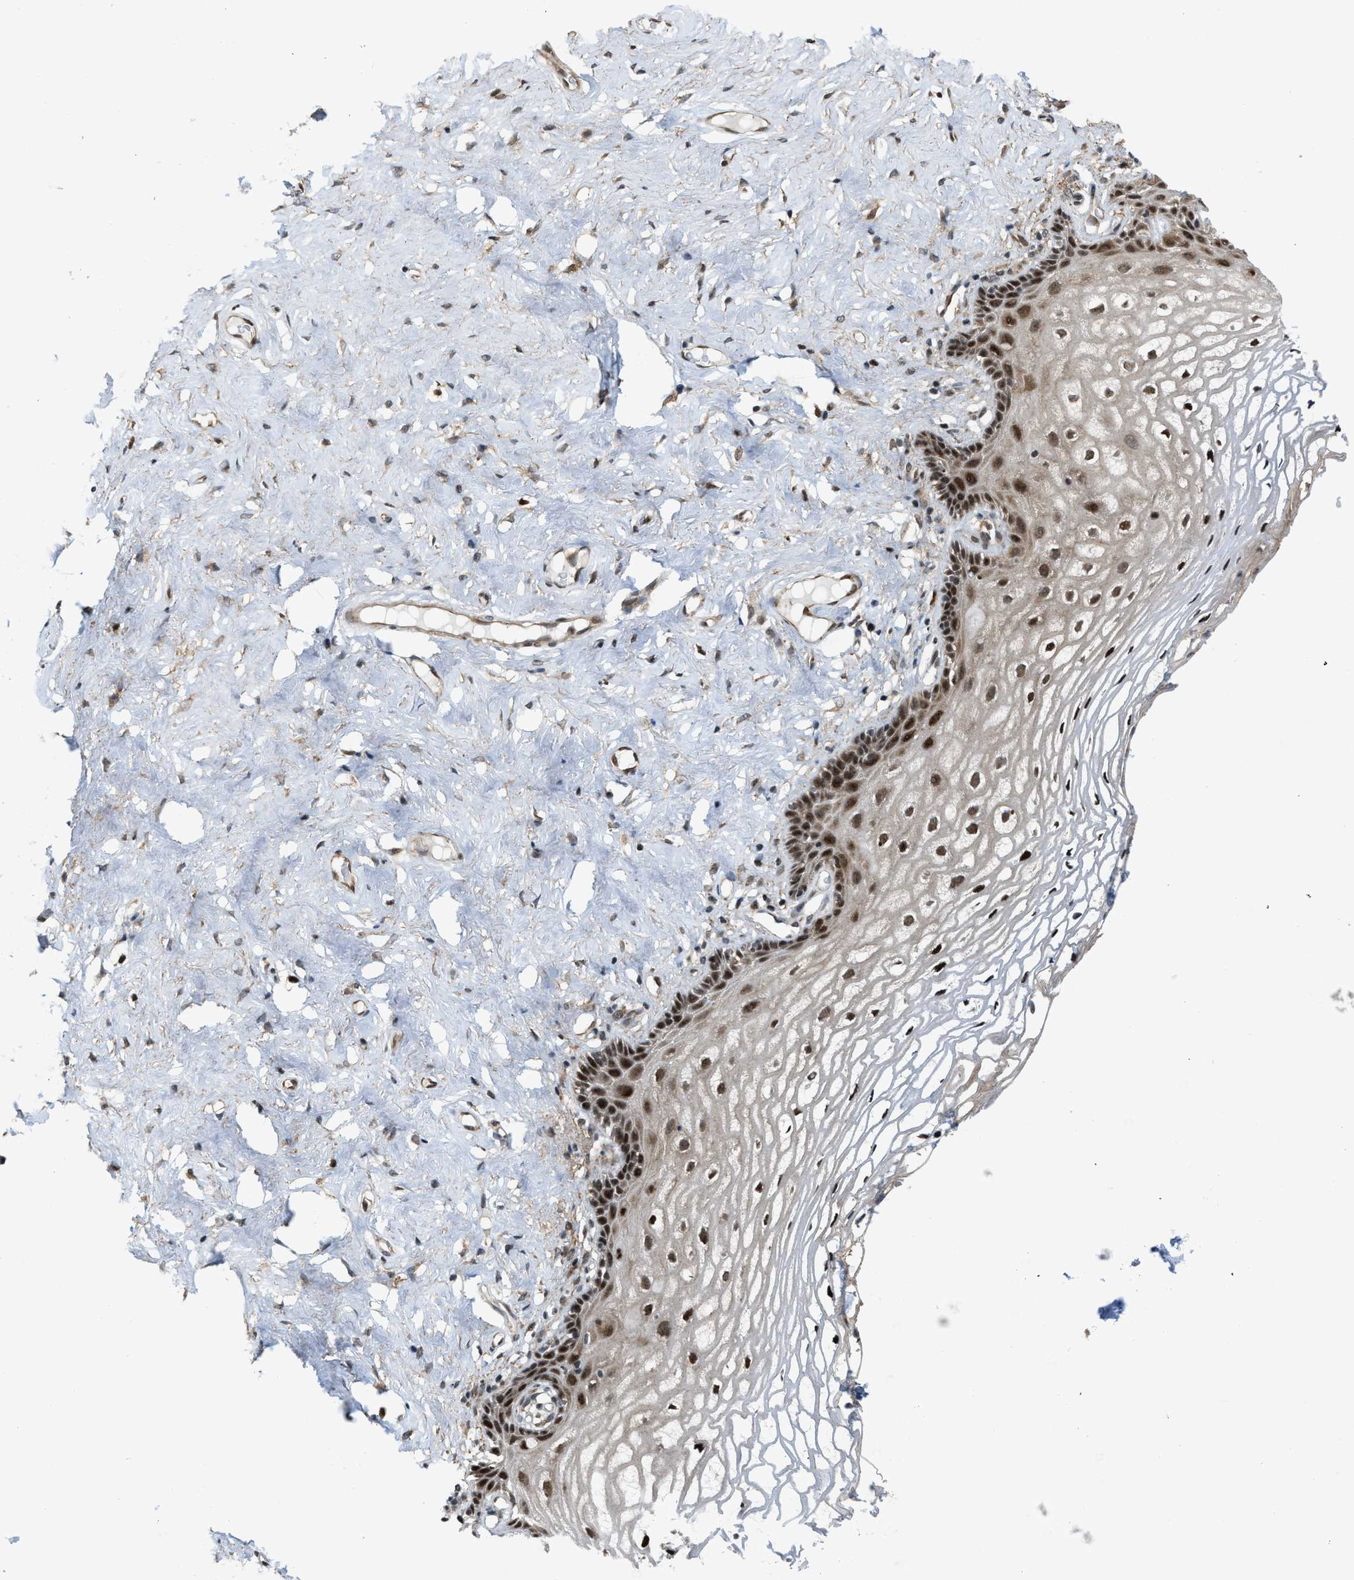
{"staining": {"intensity": "strong", "quantity": ">75%", "location": "nuclear"}, "tissue": "vagina", "cell_type": "Squamous epithelial cells", "image_type": "normal", "snomed": [{"axis": "morphology", "description": "Normal tissue, NOS"}, {"axis": "morphology", "description": "Adenocarcinoma, NOS"}, {"axis": "topography", "description": "Rectum"}, {"axis": "topography", "description": "Vagina"}], "caption": "Immunohistochemistry (IHC) micrograph of unremarkable vagina: vagina stained using immunohistochemistry (IHC) reveals high levels of strong protein expression localized specifically in the nuclear of squamous epithelial cells, appearing as a nuclear brown color.", "gene": "ZNF250", "patient": {"sex": "female", "age": 71}}